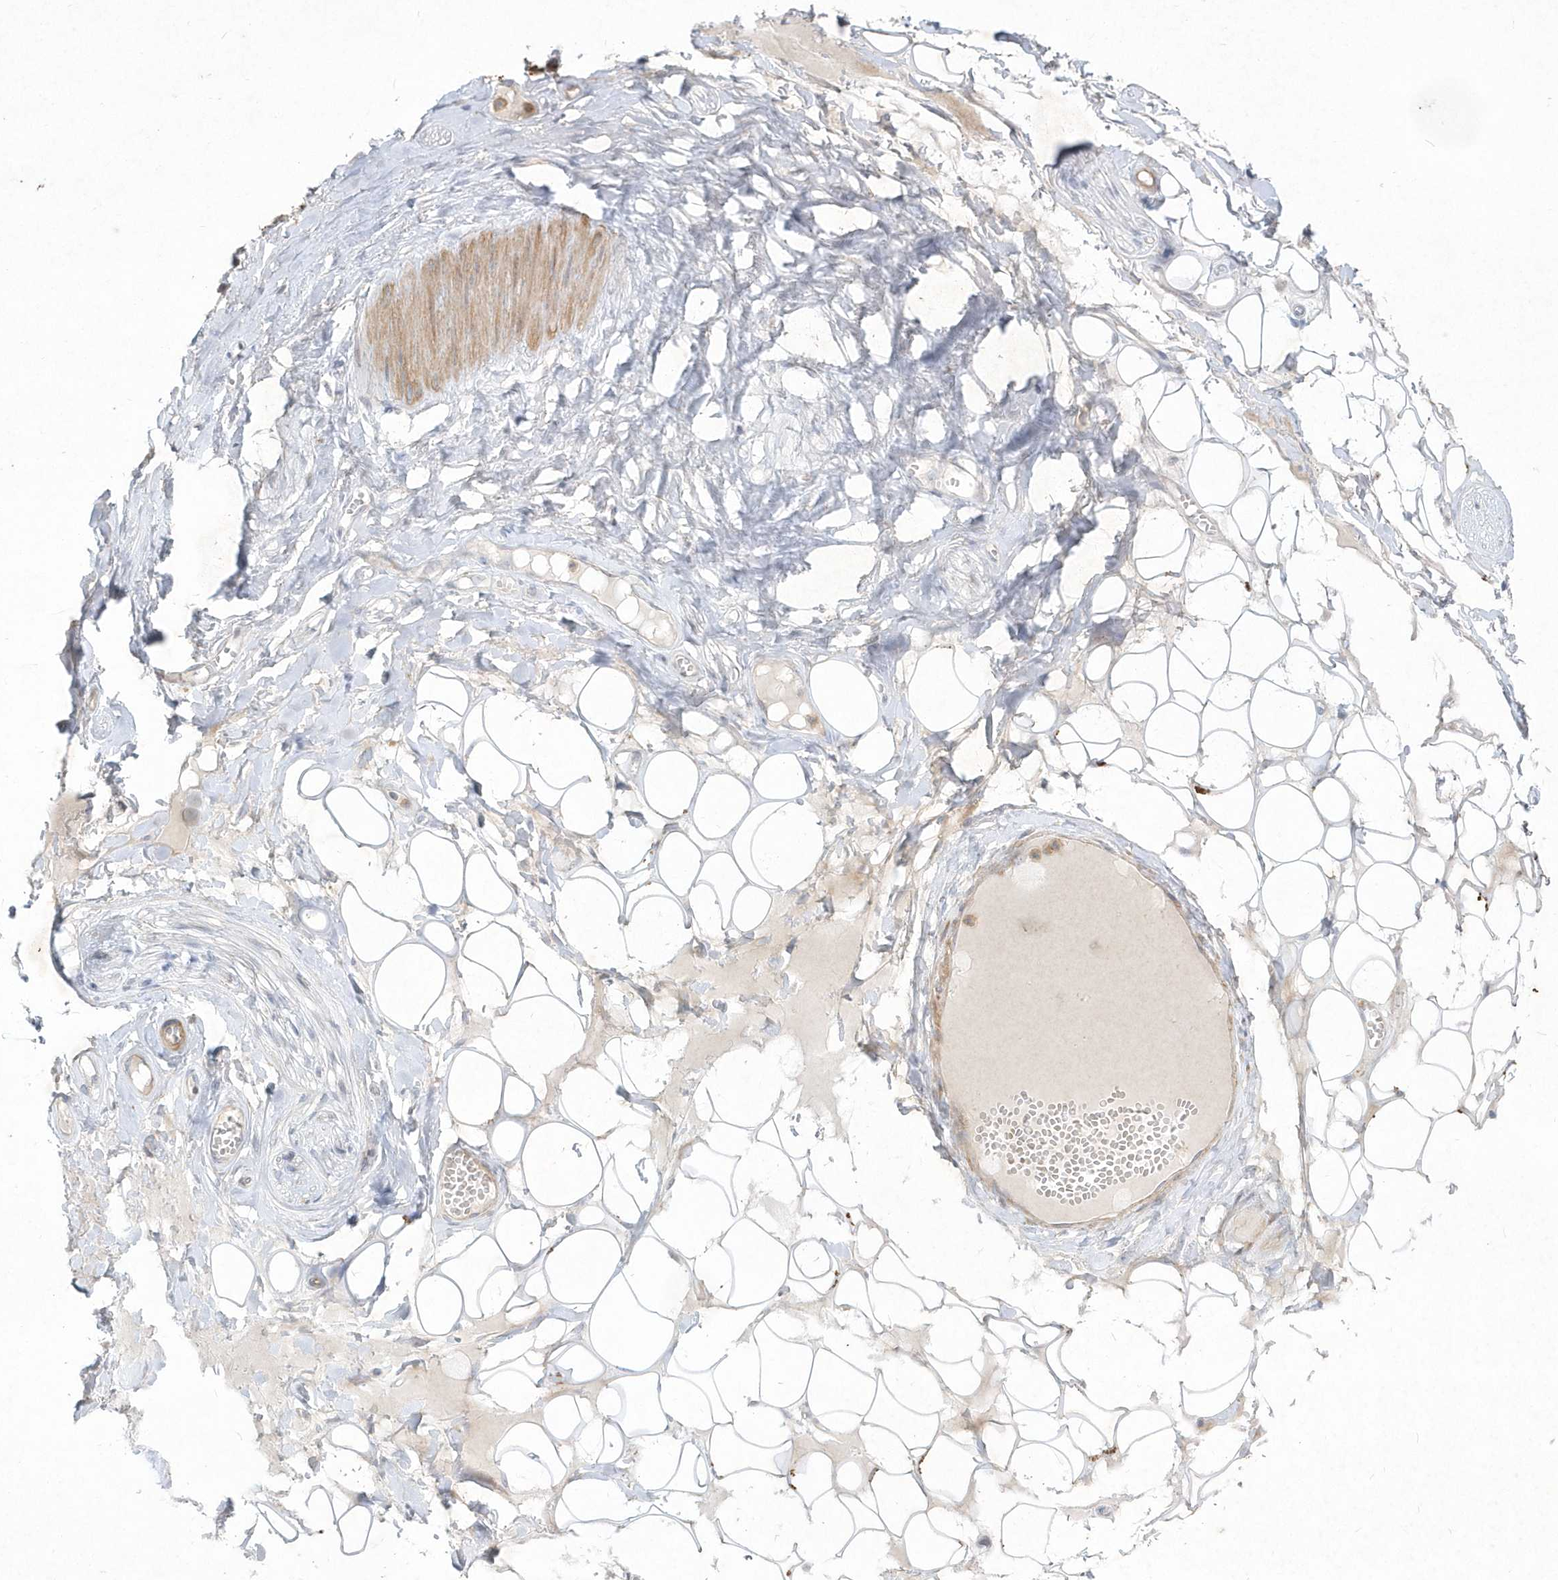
{"staining": {"intensity": "negative", "quantity": "none", "location": "none"}, "tissue": "adipose tissue", "cell_type": "Adipocytes", "image_type": "normal", "snomed": [{"axis": "morphology", "description": "Normal tissue, NOS"}, {"axis": "morphology", "description": "Inflammation, NOS"}, {"axis": "topography", "description": "Salivary gland"}, {"axis": "topography", "description": "Peripheral nerve tissue"}], "caption": "The histopathology image demonstrates no significant staining in adipocytes of adipose tissue.", "gene": "LARS1", "patient": {"sex": "female", "age": 75}}